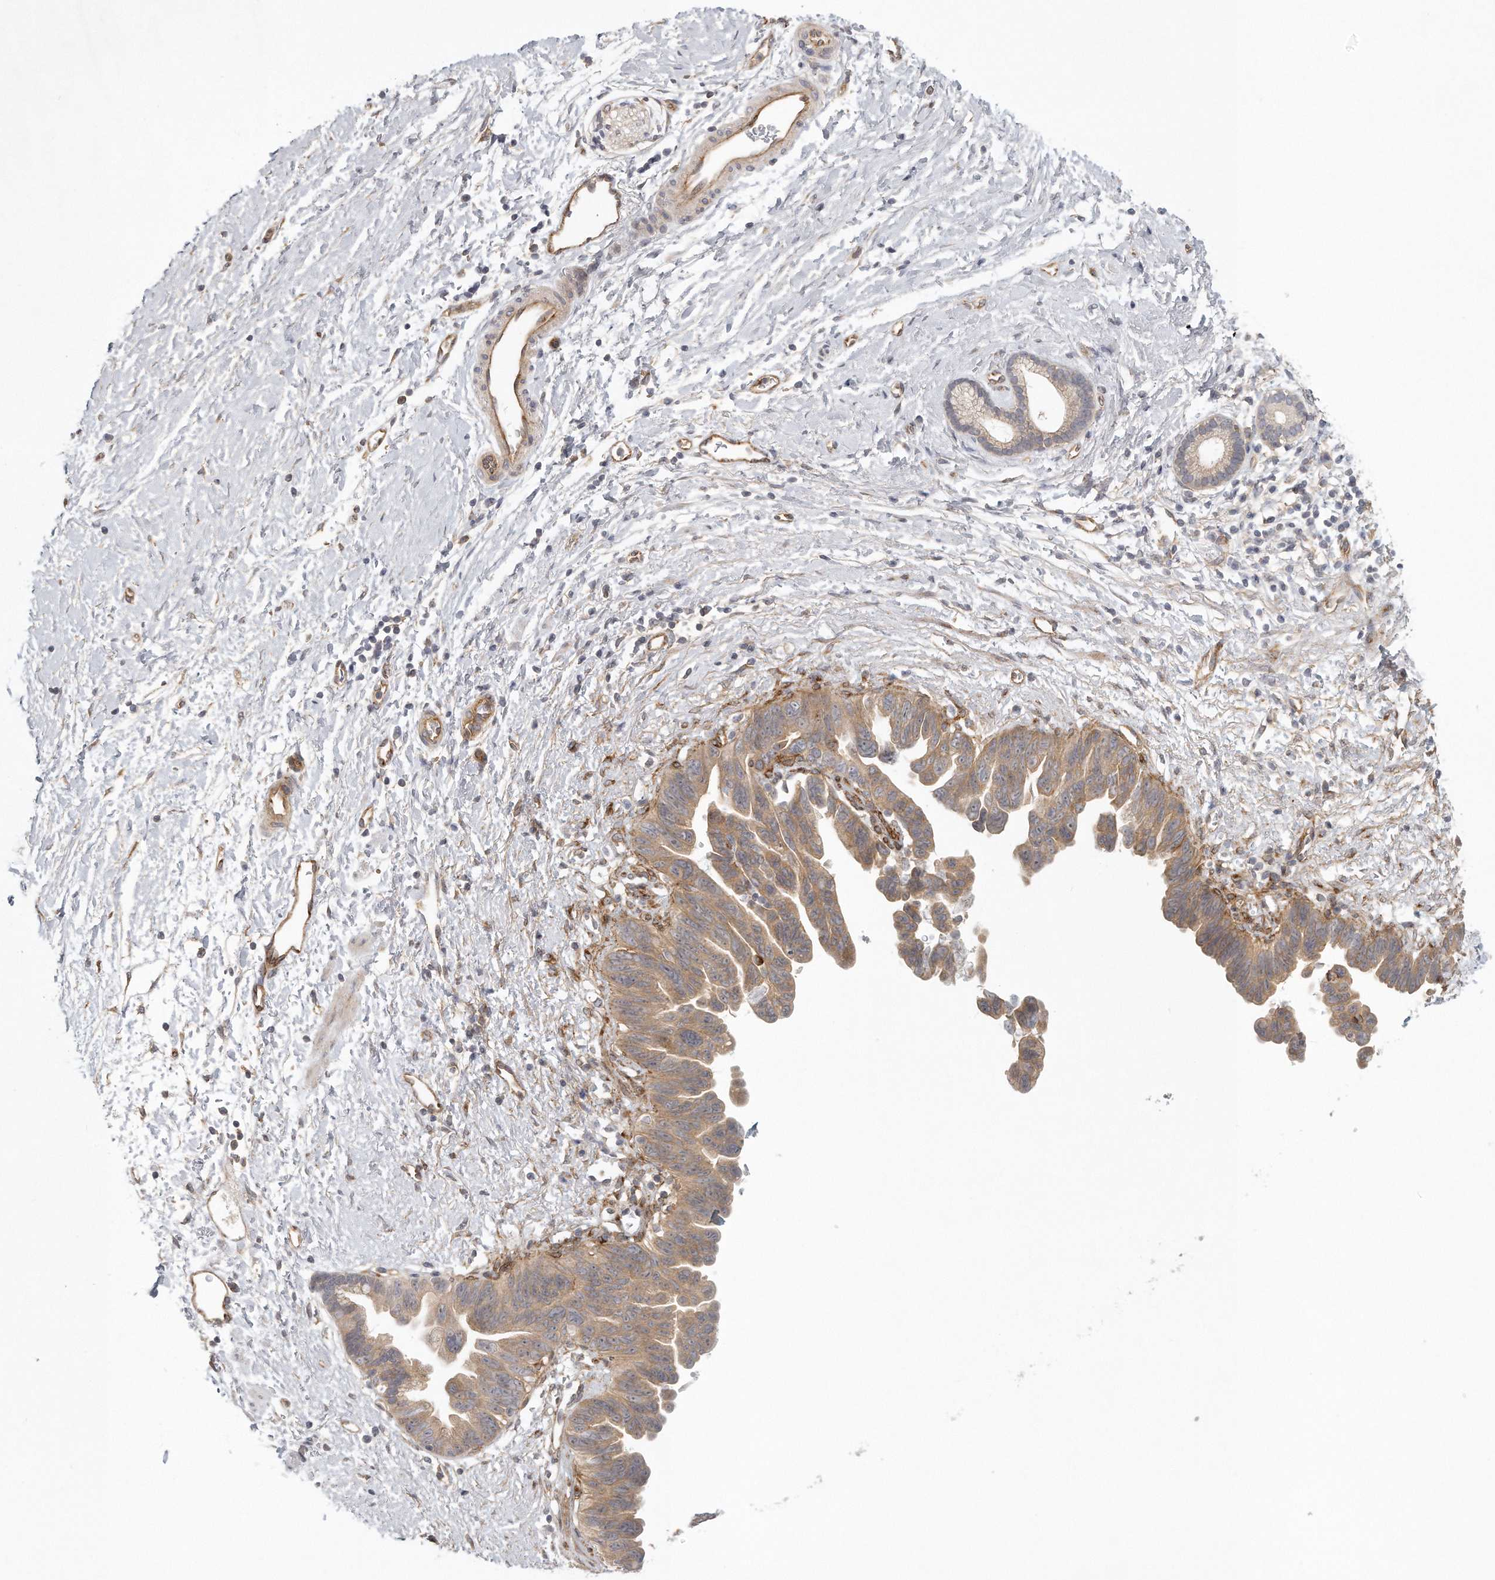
{"staining": {"intensity": "weak", "quantity": ">75%", "location": "cytoplasmic/membranous"}, "tissue": "pancreatic cancer", "cell_type": "Tumor cells", "image_type": "cancer", "snomed": [{"axis": "morphology", "description": "Adenocarcinoma, NOS"}, {"axis": "topography", "description": "Pancreas"}], "caption": "Human pancreatic adenocarcinoma stained with a protein marker reveals weak staining in tumor cells.", "gene": "MTERF4", "patient": {"sex": "female", "age": 72}}